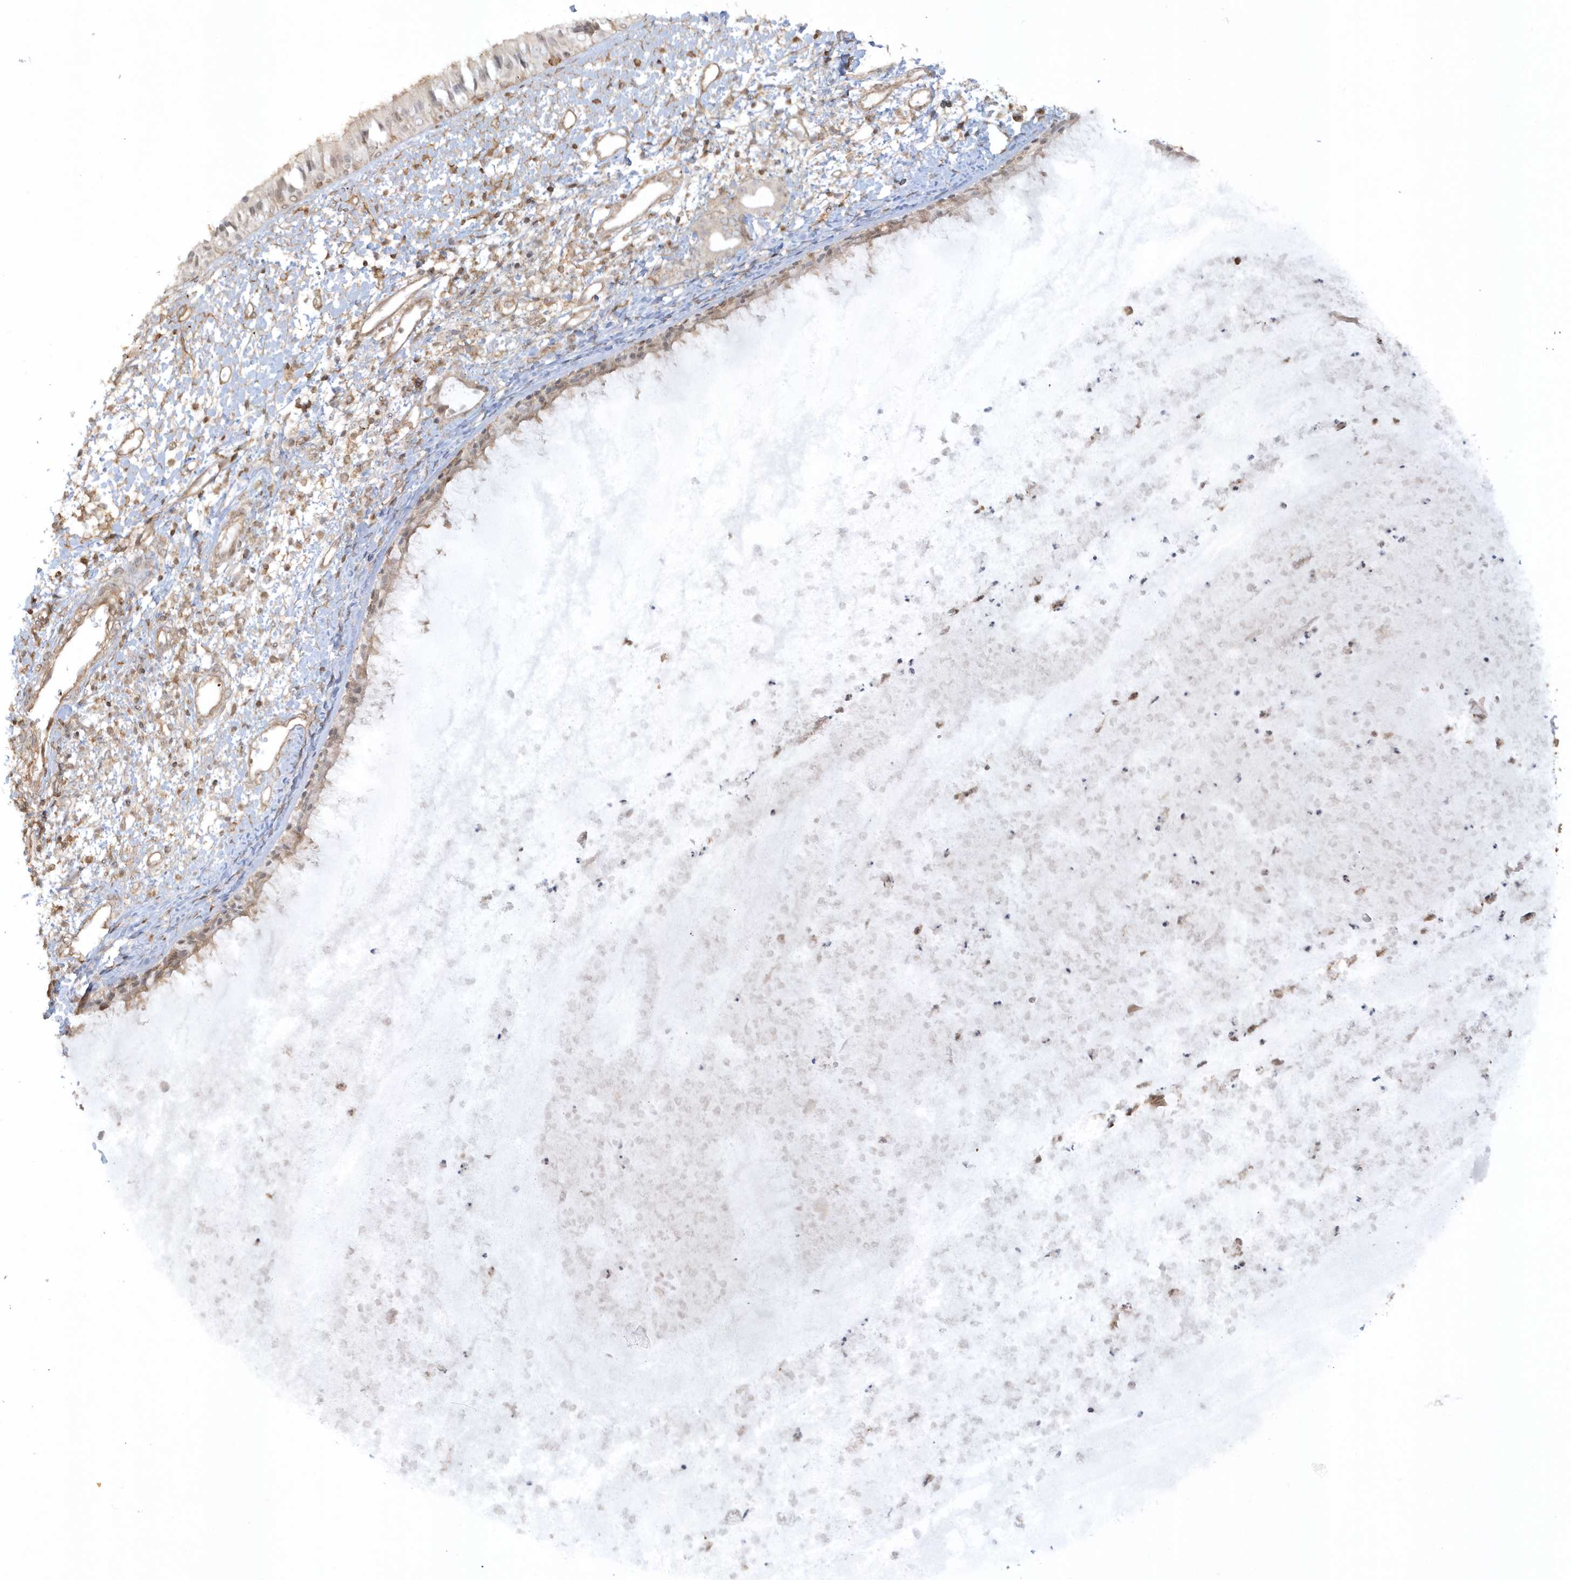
{"staining": {"intensity": "moderate", "quantity": "<25%", "location": "cytoplasmic/membranous"}, "tissue": "nasopharynx", "cell_type": "Respiratory epithelial cells", "image_type": "normal", "snomed": [{"axis": "morphology", "description": "Normal tissue, NOS"}, {"axis": "topography", "description": "Nasopharynx"}], "caption": "Immunohistochemistry histopathology image of unremarkable nasopharynx: nasopharynx stained using immunohistochemistry reveals low levels of moderate protein expression localized specifically in the cytoplasmic/membranous of respiratory epithelial cells, appearing as a cytoplasmic/membranous brown color.", "gene": "BSN", "patient": {"sex": "male", "age": 22}}